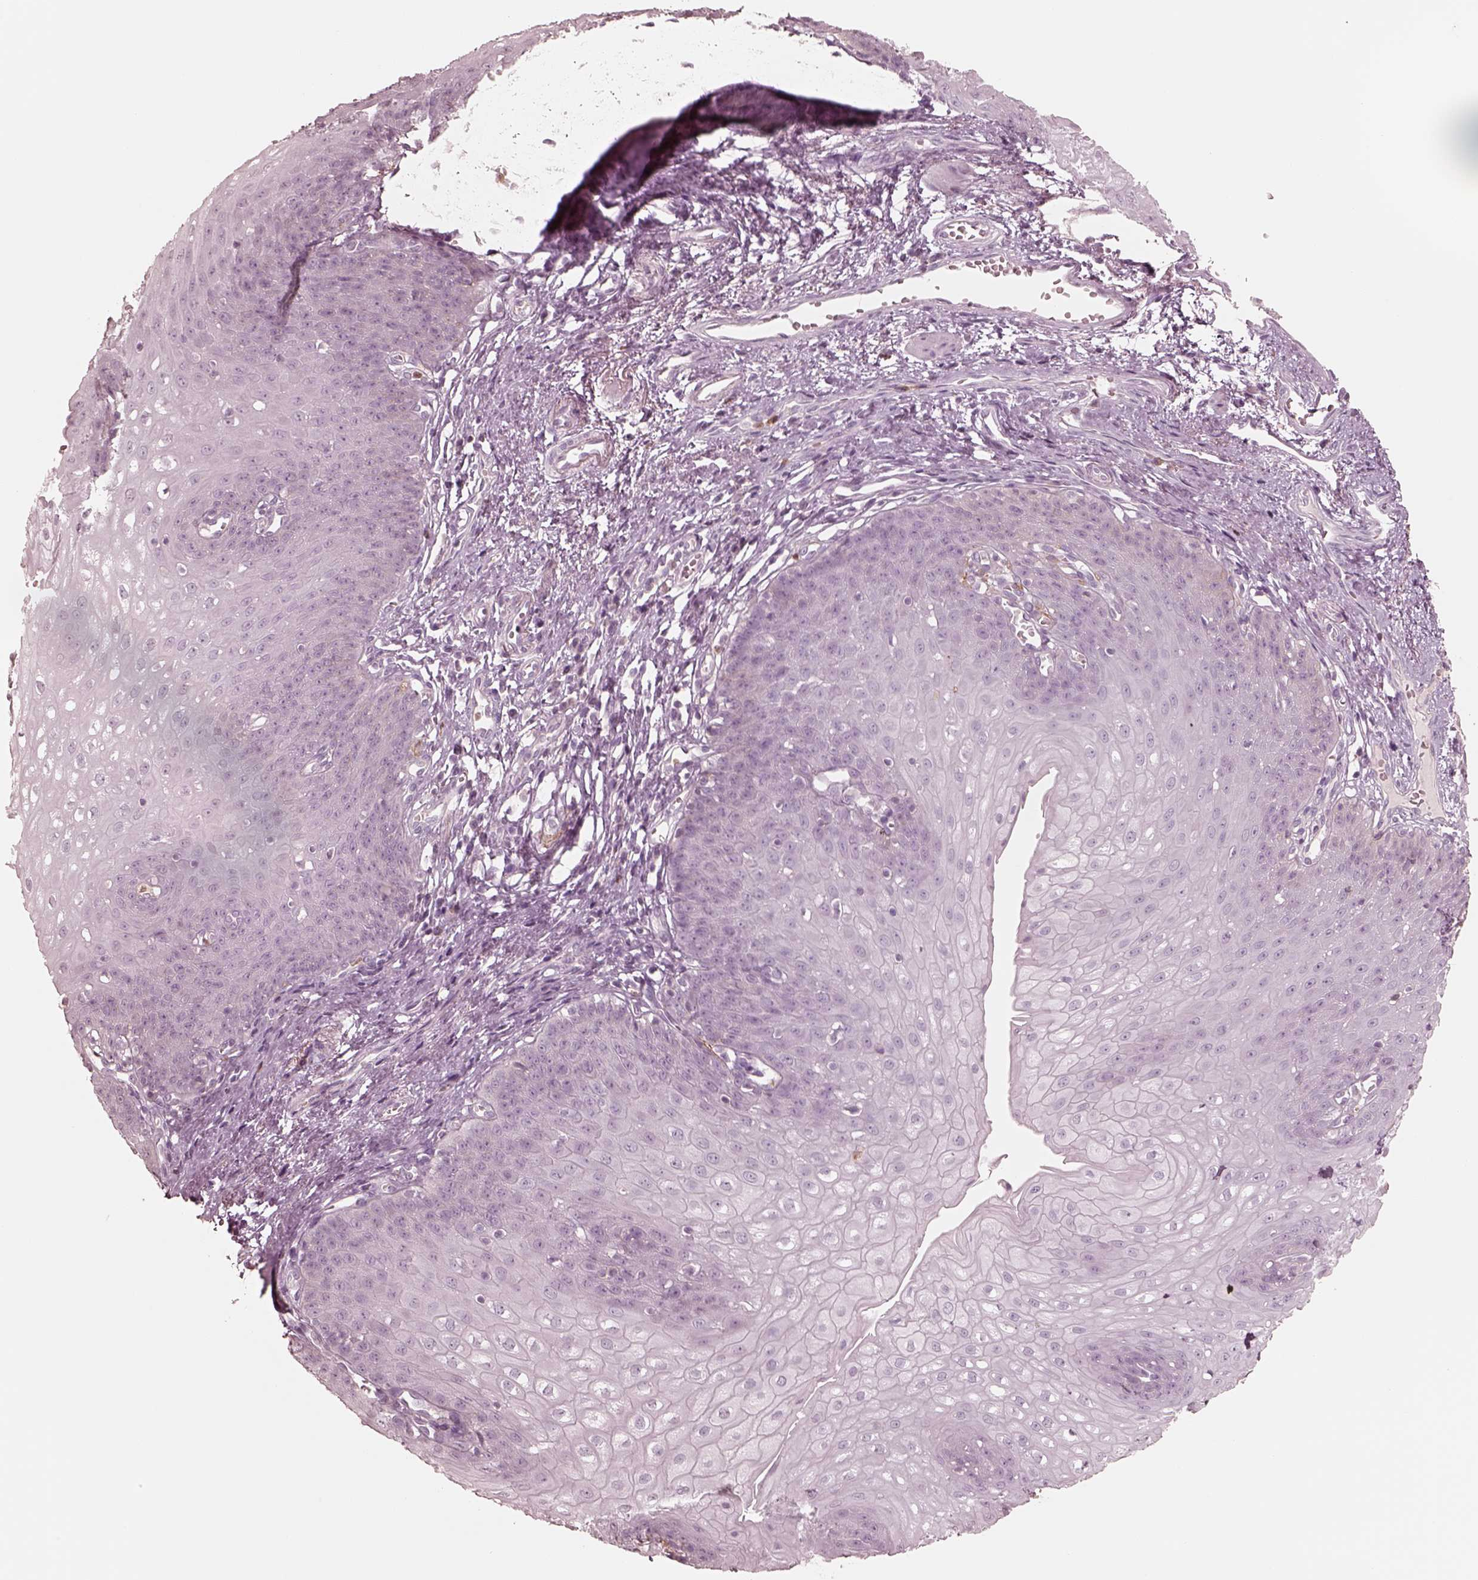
{"staining": {"intensity": "negative", "quantity": "none", "location": "none"}, "tissue": "esophagus", "cell_type": "Squamous epithelial cells", "image_type": "normal", "snomed": [{"axis": "morphology", "description": "Normal tissue, NOS"}, {"axis": "topography", "description": "Esophagus"}], "caption": "Immunohistochemistry micrograph of unremarkable human esophagus stained for a protein (brown), which demonstrates no expression in squamous epithelial cells.", "gene": "GPRIN1", "patient": {"sex": "male", "age": 71}}